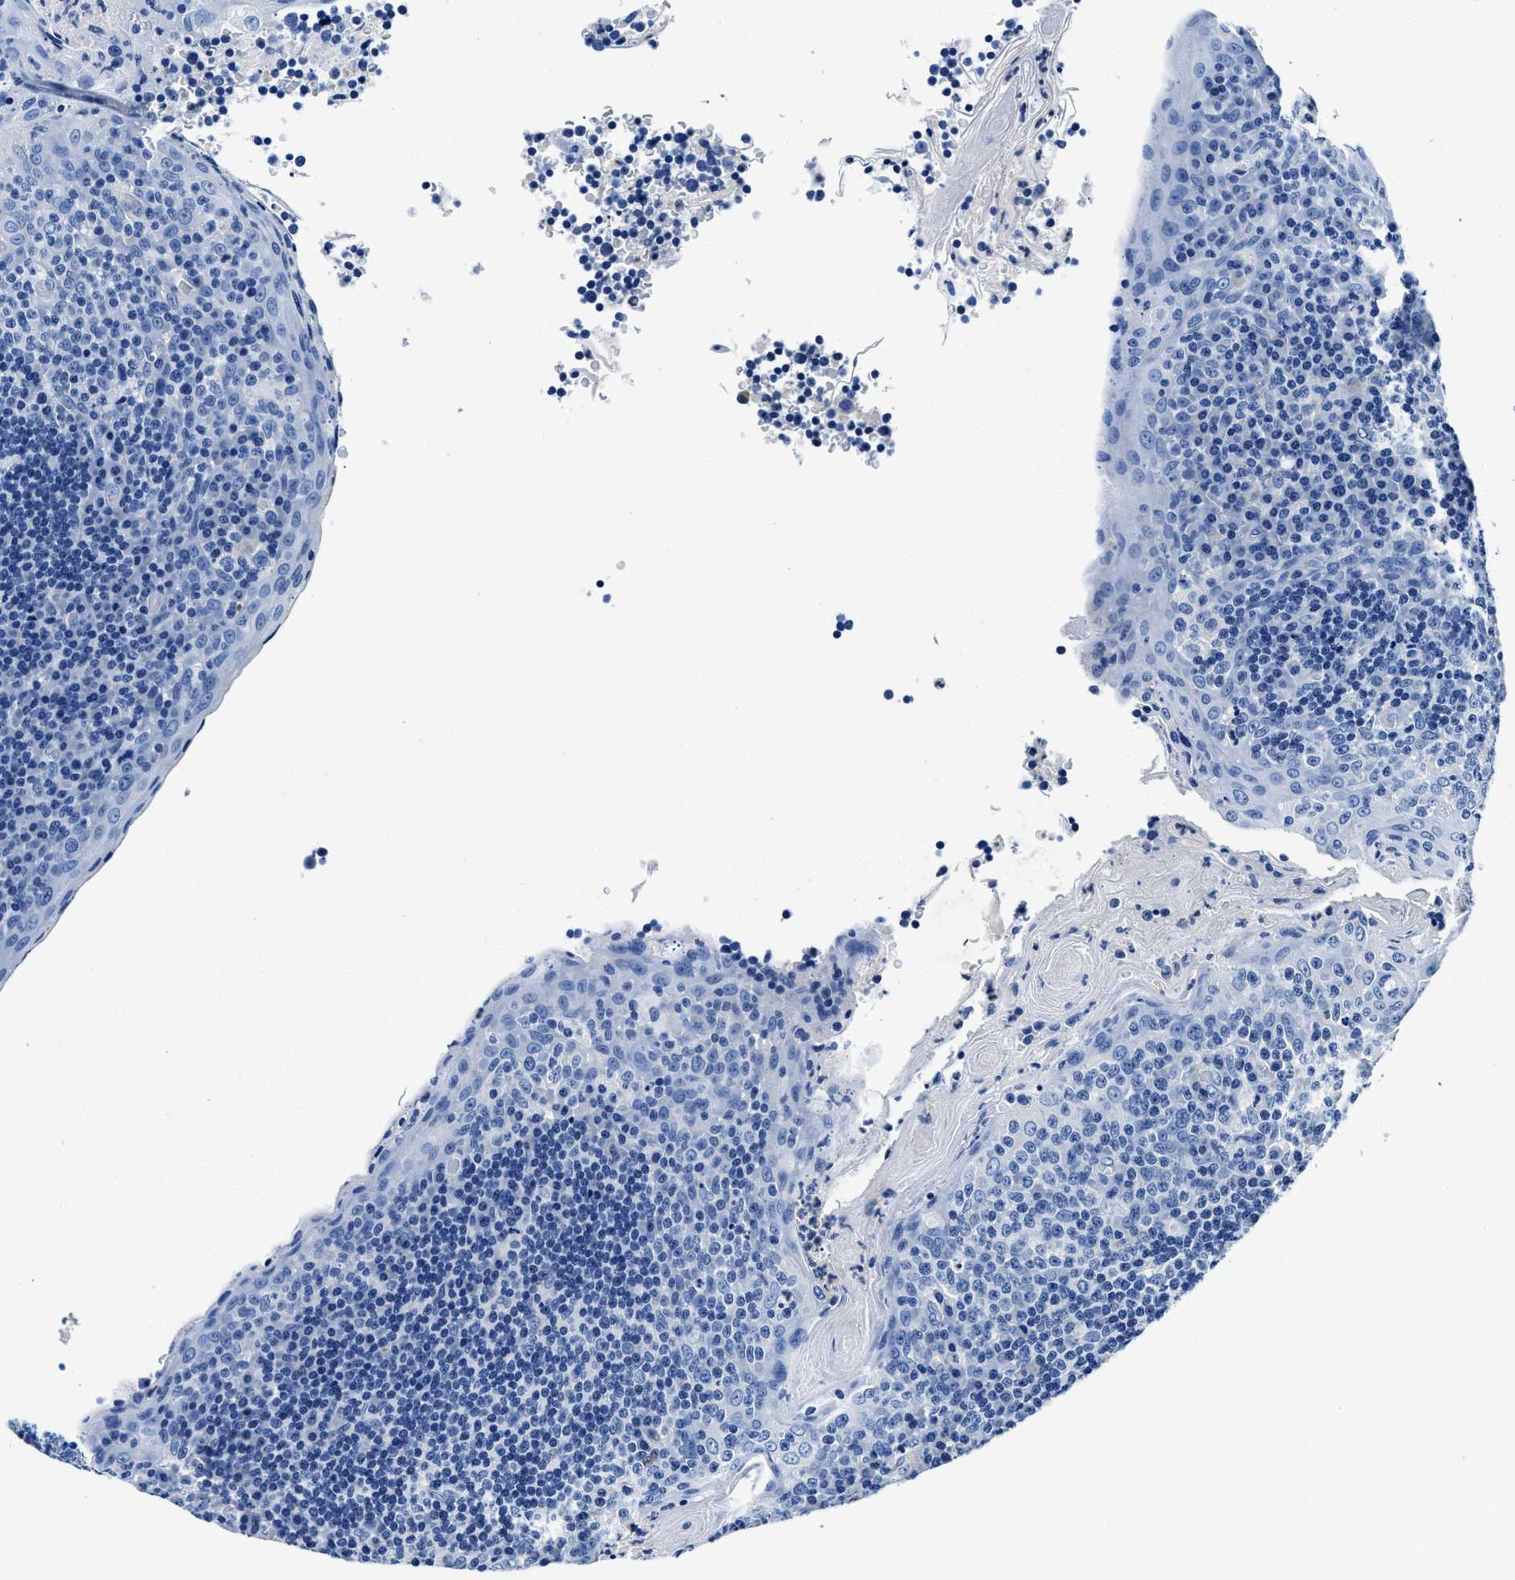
{"staining": {"intensity": "negative", "quantity": "none", "location": "none"}, "tissue": "tonsil", "cell_type": "Germinal center cells", "image_type": "normal", "snomed": [{"axis": "morphology", "description": "Normal tissue, NOS"}, {"axis": "topography", "description": "Tonsil"}], "caption": "Immunohistochemistry (IHC) histopathology image of normal tonsil stained for a protein (brown), which demonstrates no positivity in germinal center cells.", "gene": "TEX261", "patient": {"sex": "male", "age": 17}}